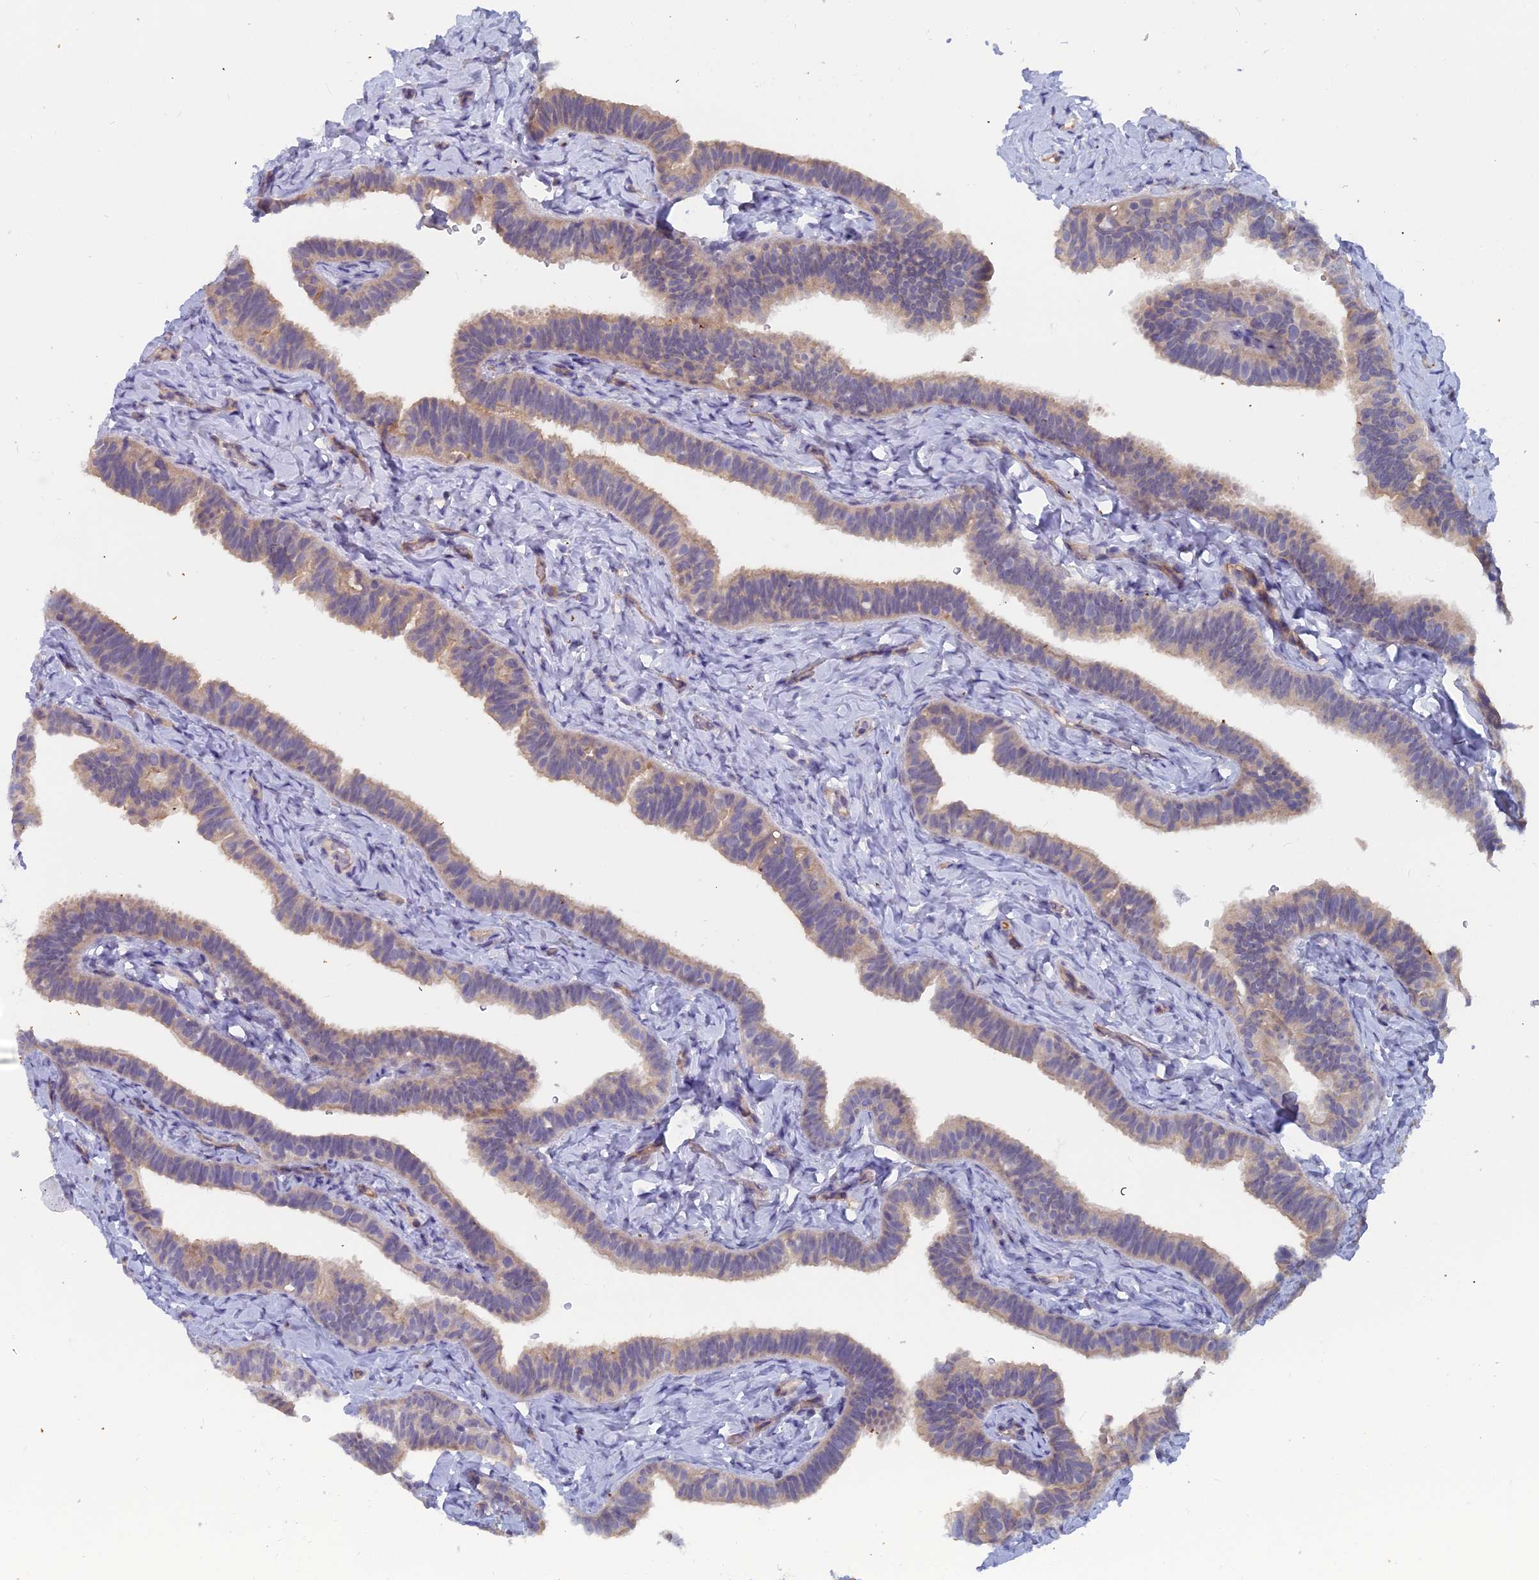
{"staining": {"intensity": "moderate", "quantity": "<25%", "location": "cytoplasmic/membranous"}, "tissue": "fallopian tube", "cell_type": "Glandular cells", "image_type": "normal", "snomed": [{"axis": "morphology", "description": "Normal tissue, NOS"}, {"axis": "topography", "description": "Fallopian tube"}], "caption": "Fallopian tube stained with a brown dye reveals moderate cytoplasmic/membranous positive positivity in approximately <25% of glandular cells.", "gene": "RDX", "patient": {"sex": "female", "age": 65}}